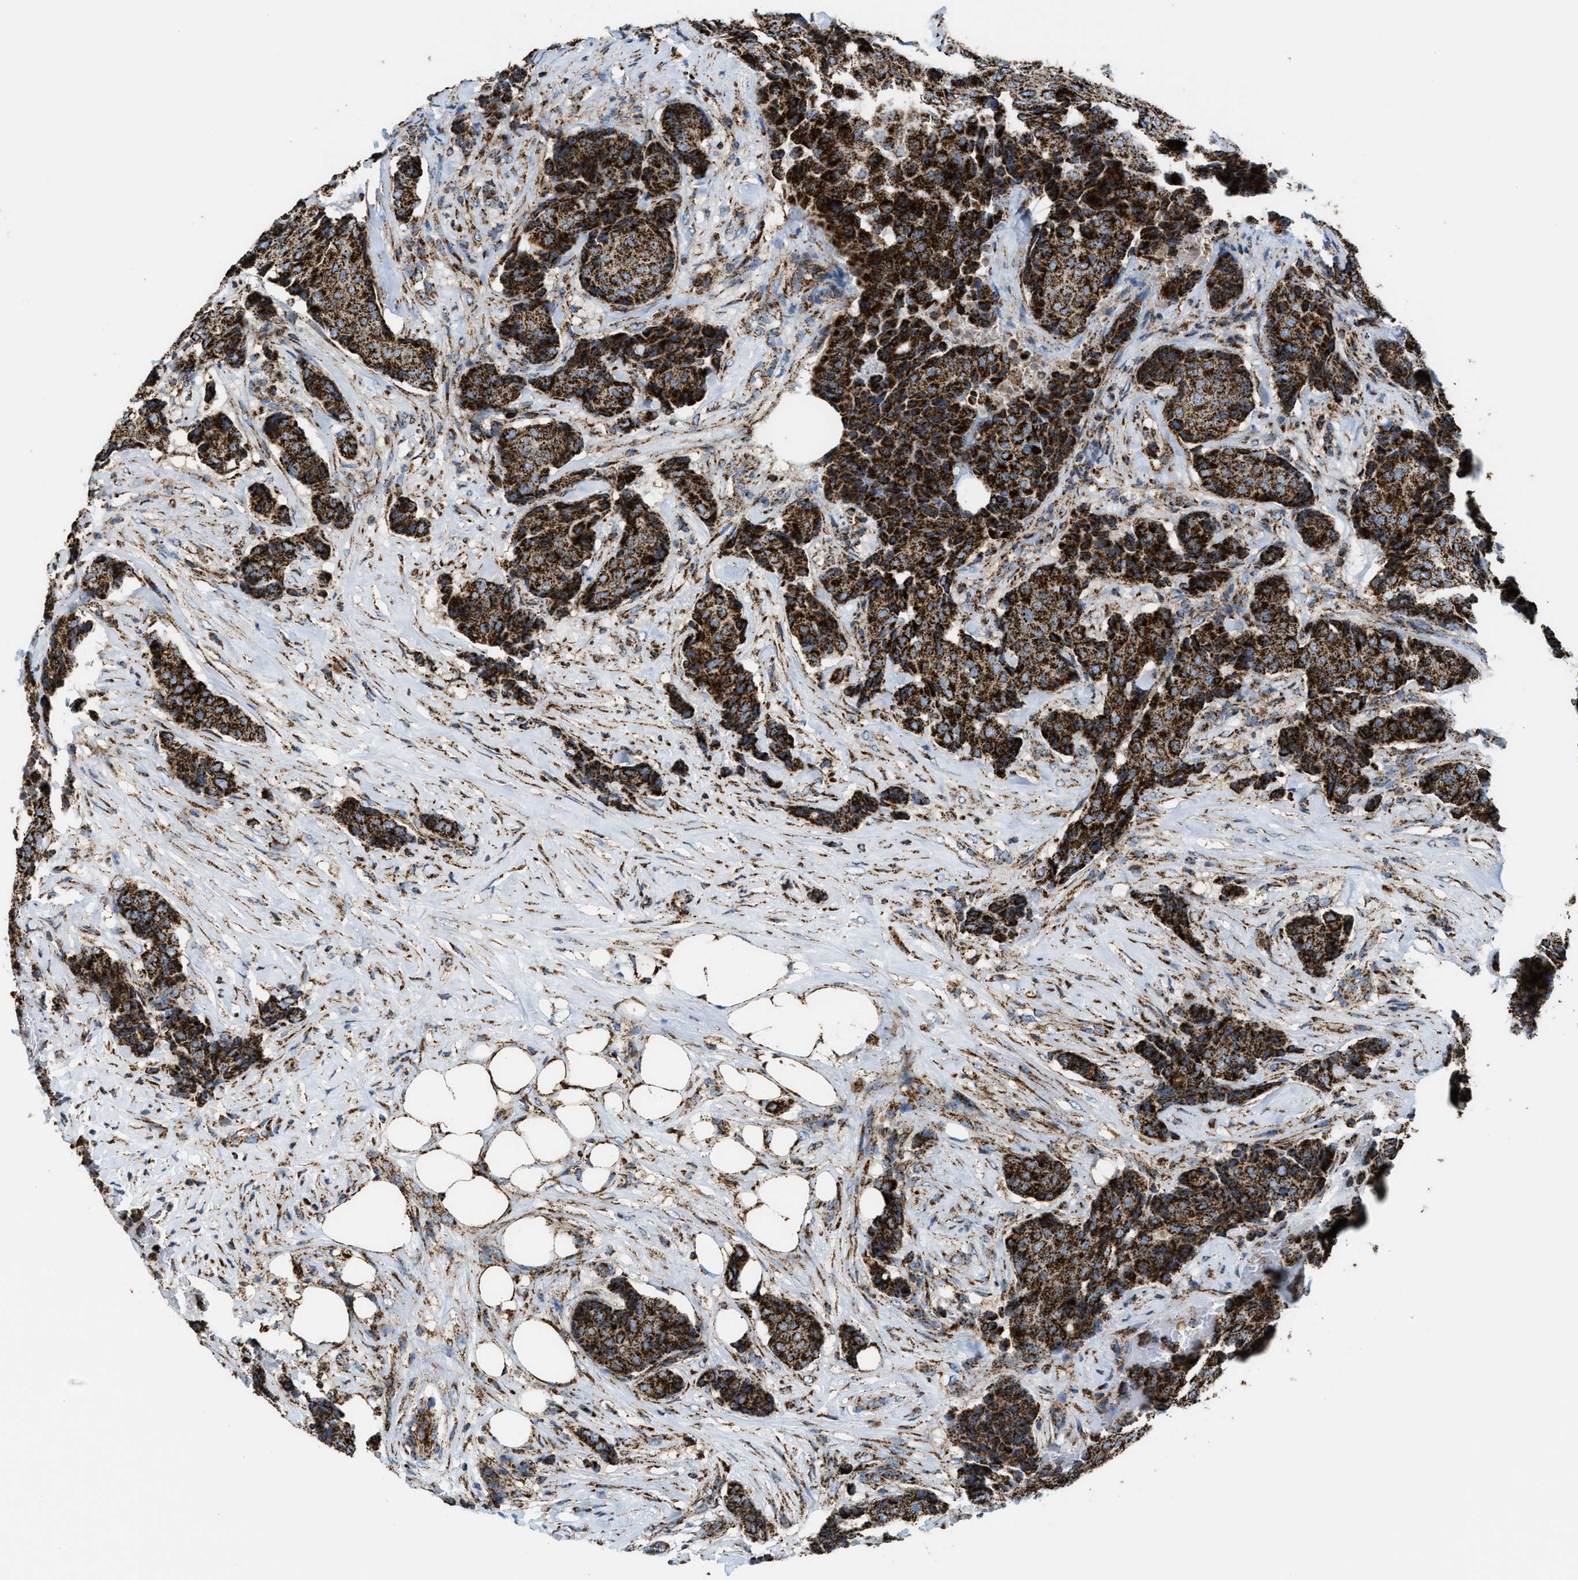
{"staining": {"intensity": "strong", "quantity": ">75%", "location": "cytoplasmic/membranous"}, "tissue": "breast cancer", "cell_type": "Tumor cells", "image_type": "cancer", "snomed": [{"axis": "morphology", "description": "Duct carcinoma"}, {"axis": "topography", "description": "Breast"}], "caption": "Immunohistochemical staining of human breast invasive ductal carcinoma displays strong cytoplasmic/membranous protein expression in approximately >75% of tumor cells.", "gene": "ECHS1", "patient": {"sex": "female", "age": 75}}